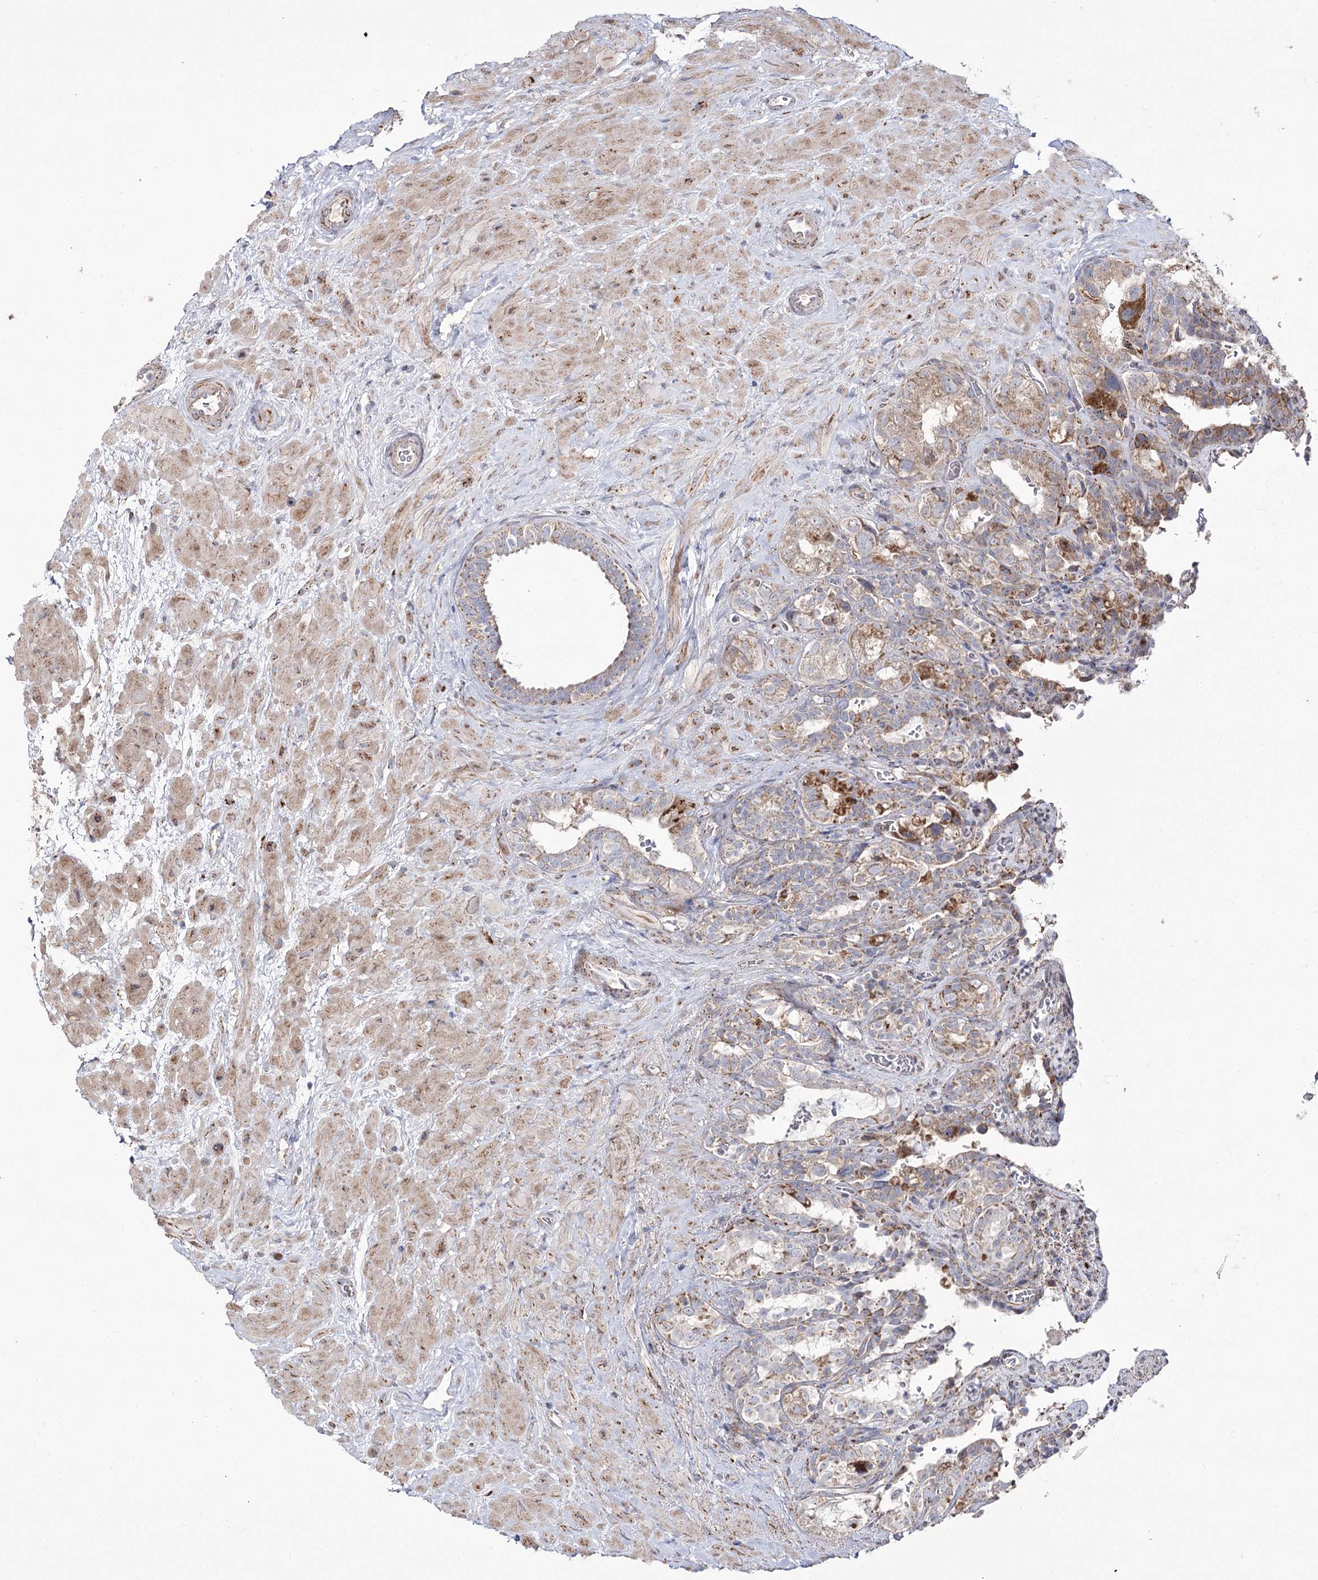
{"staining": {"intensity": "moderate", "quantity": ">75%", "location": "cytoplasmic/membranous"}, "tissue": "seminal vesicle", "cell_type": "Glandular cells", "image_type": "normal", "snomed": [{"axis": "morphology", "description": "Normal tissue, NOS"}, {"axis": "topography", "description": "Prostate"}, {"axis": "topography", "description": "Seminal veicle"}], "caption": "Glandular cells exhibit medium levels of moderate cytoplasmic/membranous expression in about >75% of cells in unremarkable seminal vesicle. (Brightfield microscopy of DAB IHC at high magnification).", "gene": "NADK2", "patient": {"sex": "male", "age": 67}}